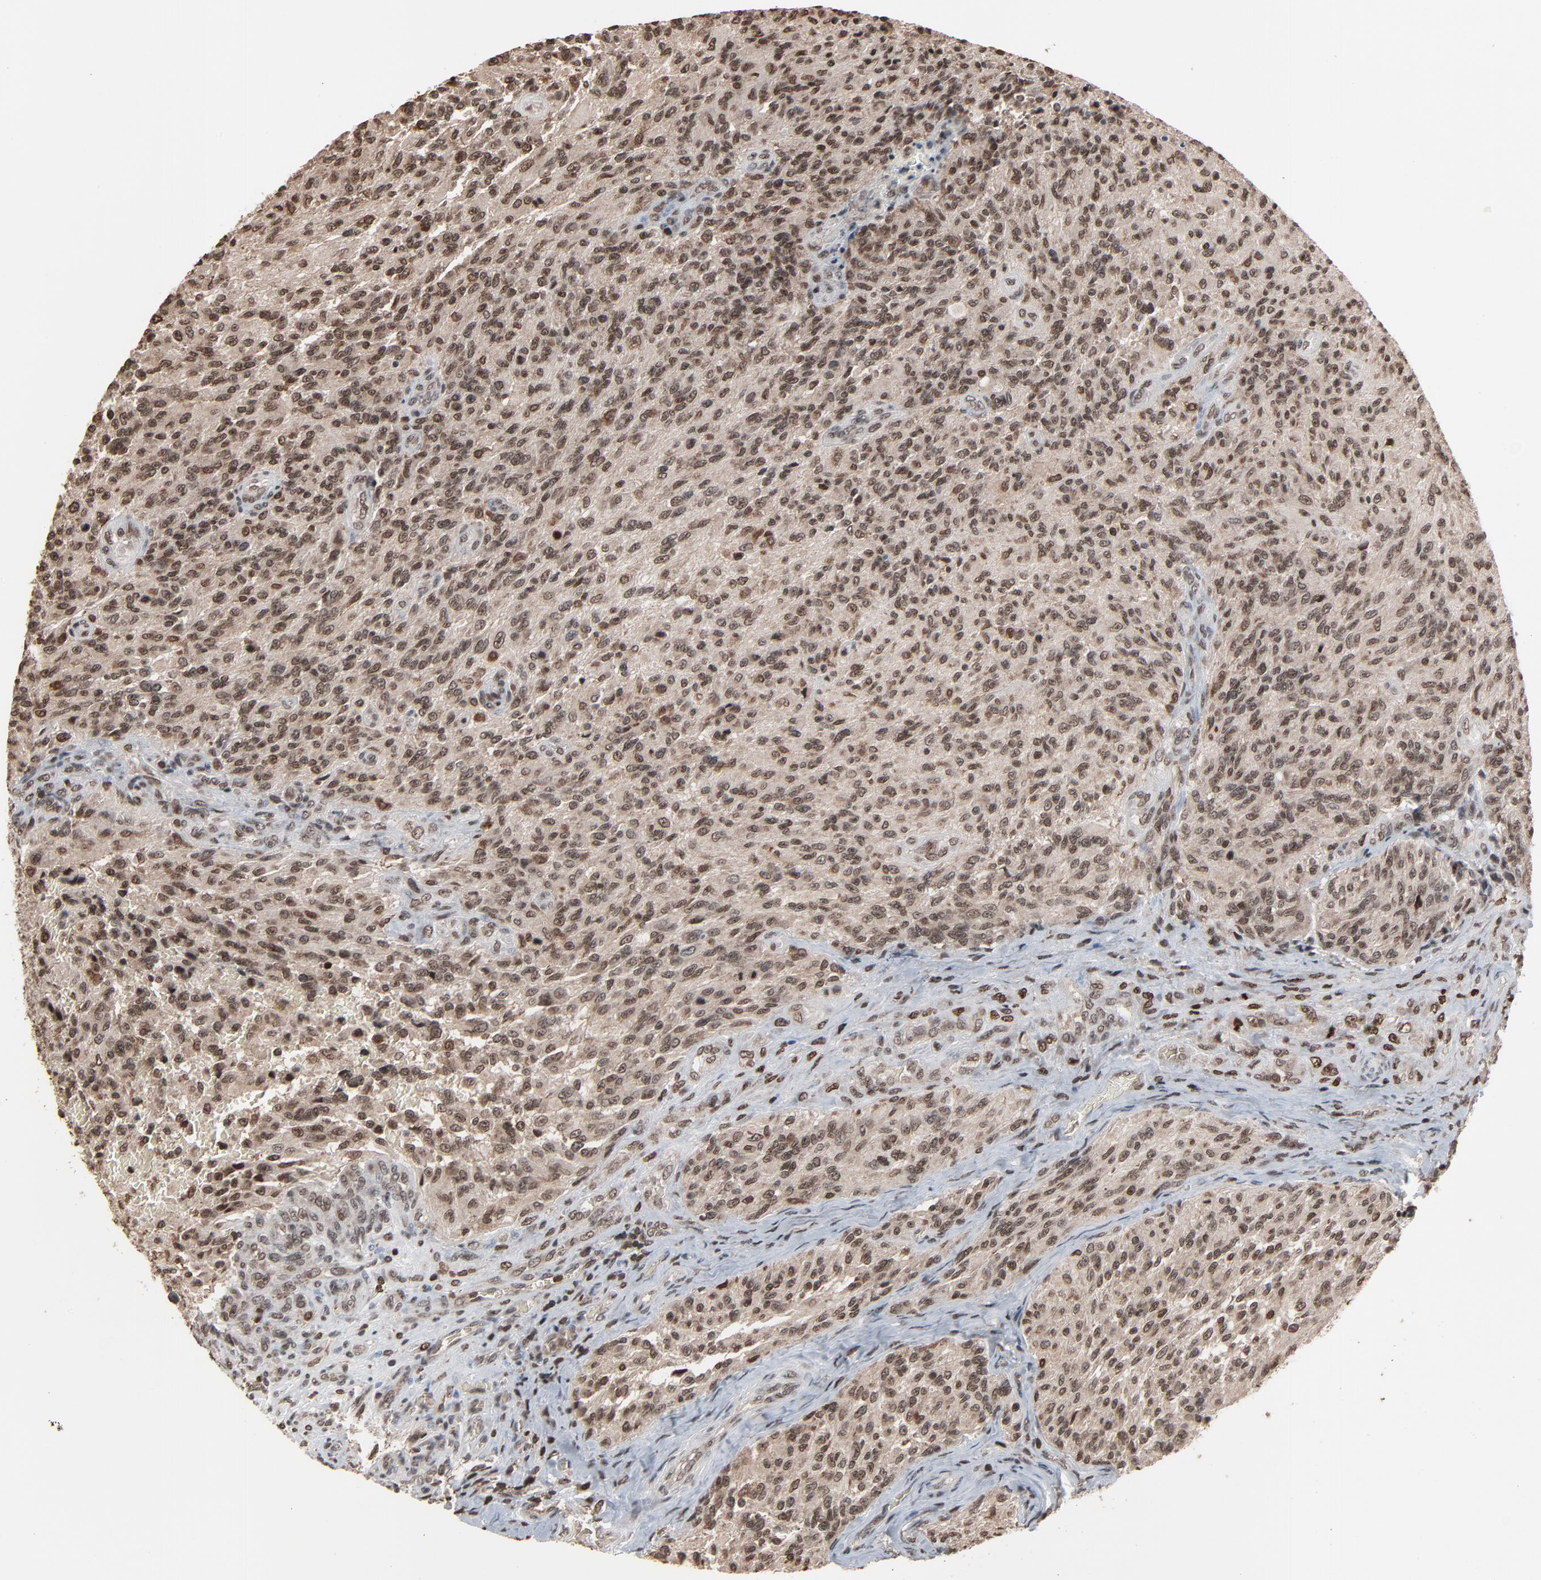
{"staining": {"intensity": "moderate", "quantity": ">75%", "location": "nuclear"}, "tissue": "glioma", "cell_type": "Tumor cells", "image_type": "cancer", "snomed": [{"axis": "morphology", "description": "Normal tissue, NOS"}, {"axis": "morphology", "description": "Glioma, malignant, High grade"}, {"axis": "topography", "description": "Cerebral cortex"}], "caption": "Glioma stained for a protein (brown) exhibits moderate nuclear positive positivity in approximately >75% of tumor cells.", "gene": "RPS6KA3", "patient": {"sex": "male", "age": 56}}